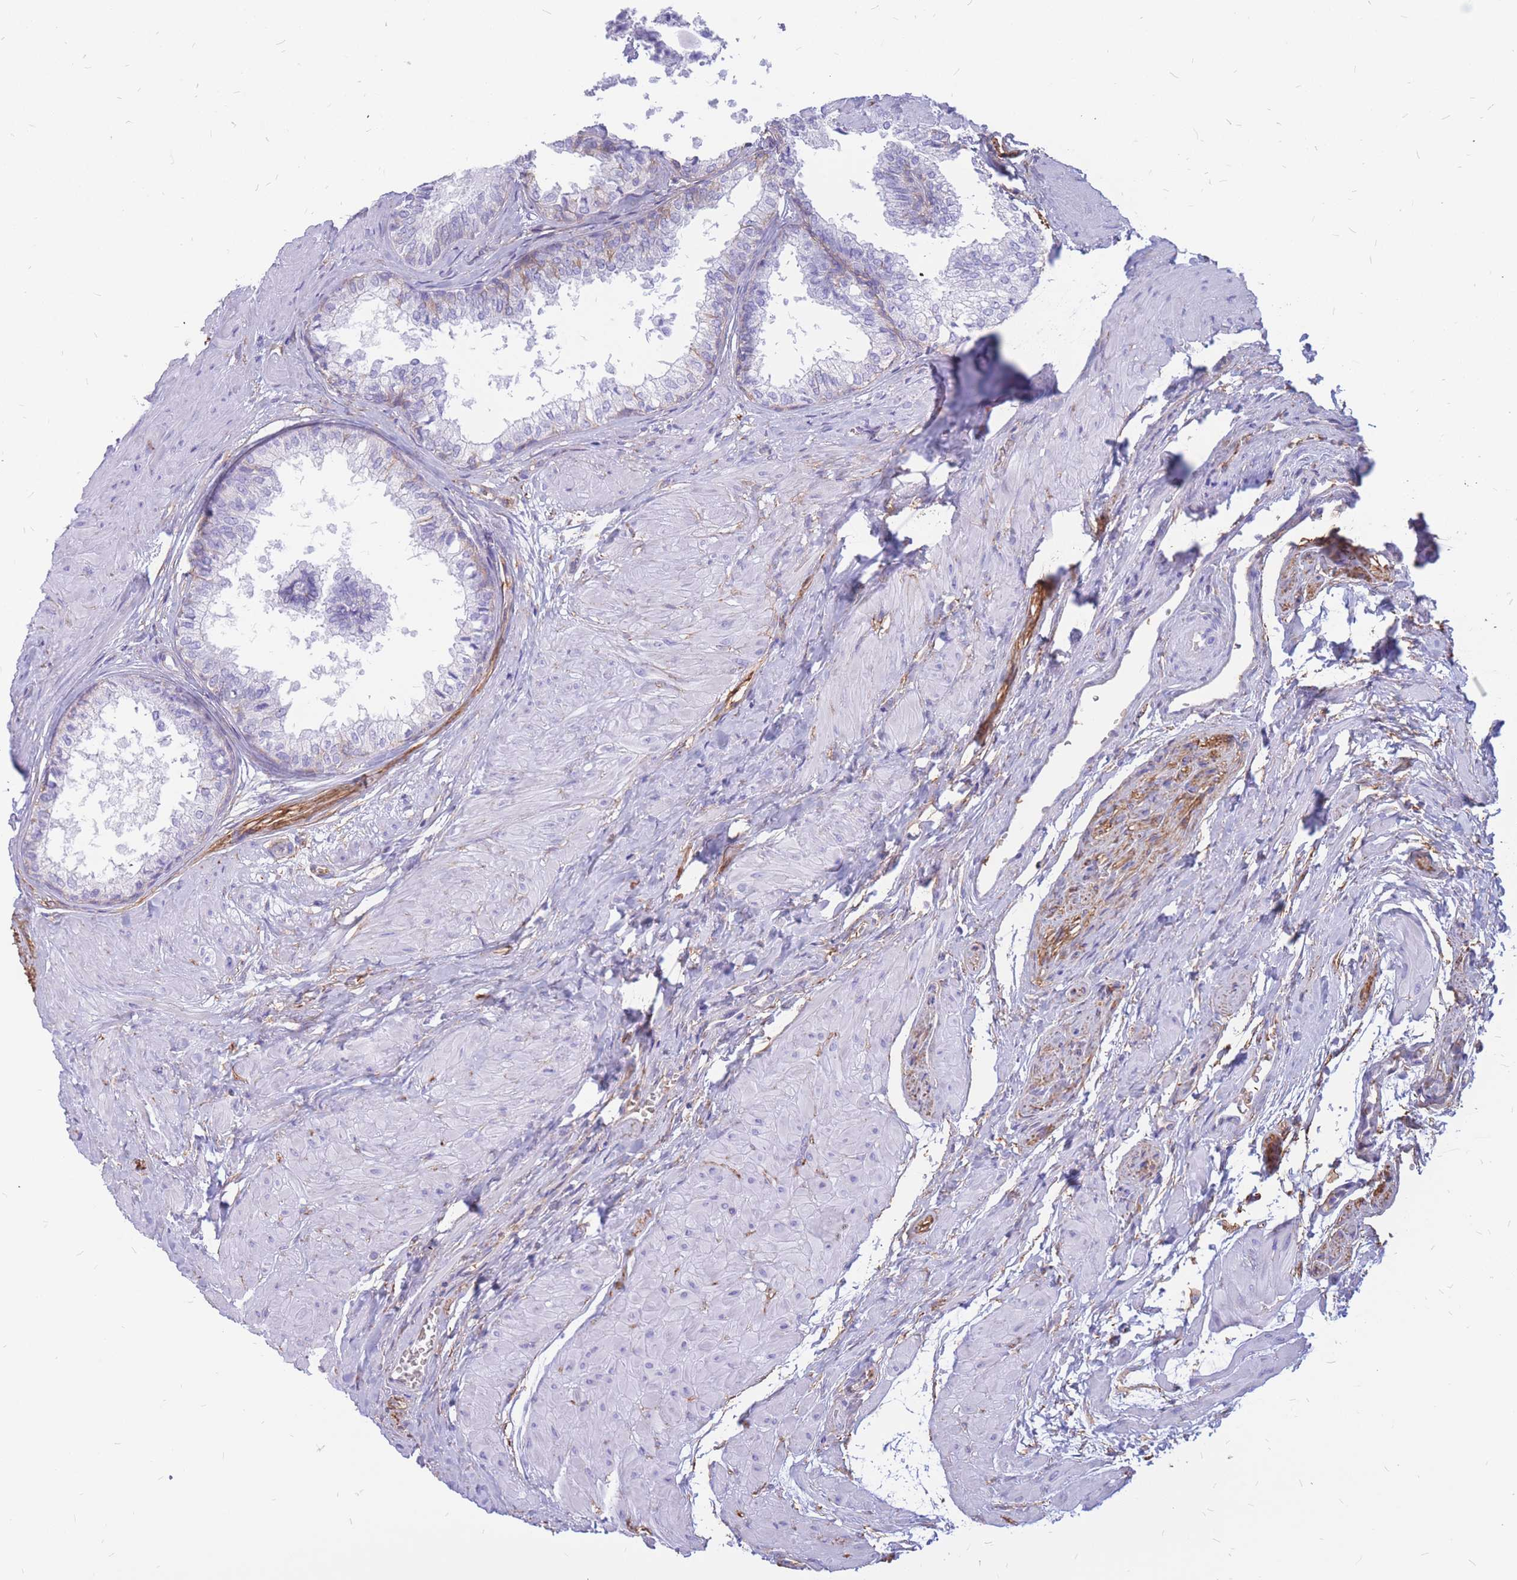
{"staining": {"intensity": "weak", "quantity": "<25%", "location": "cytoplasmic/membranous"}, "tissue": "prostate", "cell_type": "Glandular cells", "image_type": "normal", "snomed": [{"axis": "morphology", "description": "Normal tissue, NOS"}, {"axis": "topography", "description": "Prostate"}], "caption": "Prostate was stained to show a protein in brown. There is no significant positivity in glandular cells. Nuclei are stained in blue.", "gene": "ADD2", "patient": {"sex": "male", "age": 48}}